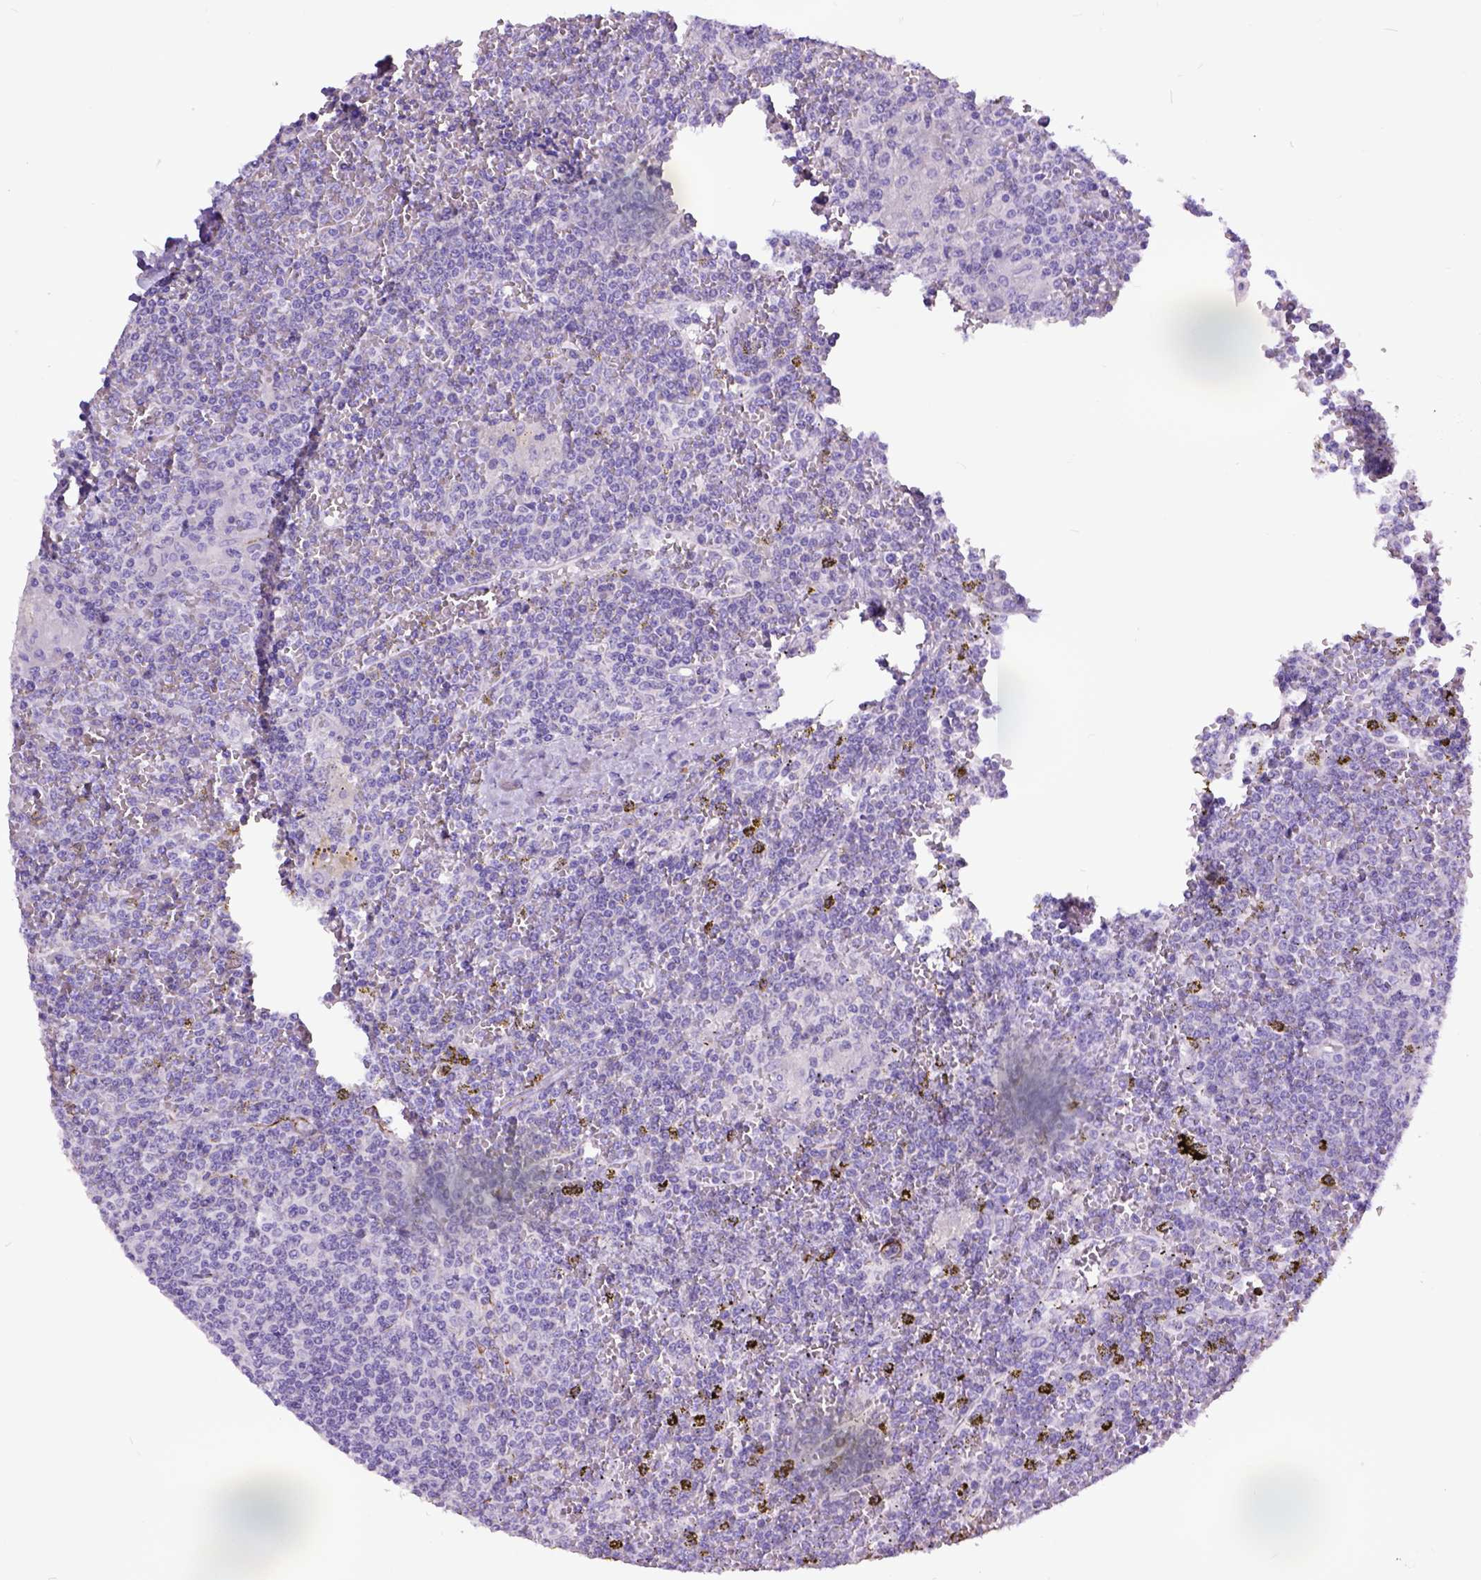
{"staining": {"intensity": "negative", "quantity": "none", "location": "none"}, "tissue": "lymphoma", "cell_type": "Tumor cells", "image_type": "cancer", "snomed": [{"axis": "morphology", "description": "Malignant lymphoma, non-Hodgkin's type, Low grade"}, {"axis": "topography", "description": "Spleen"}], "caption": "Photomicrograph shows no significant protein expression in tumor cells of low-grade malignant lymphoma, non-Hodgkin's type.", "gene": "RAB25", "patient": {"sex": "female", "age": 19}}